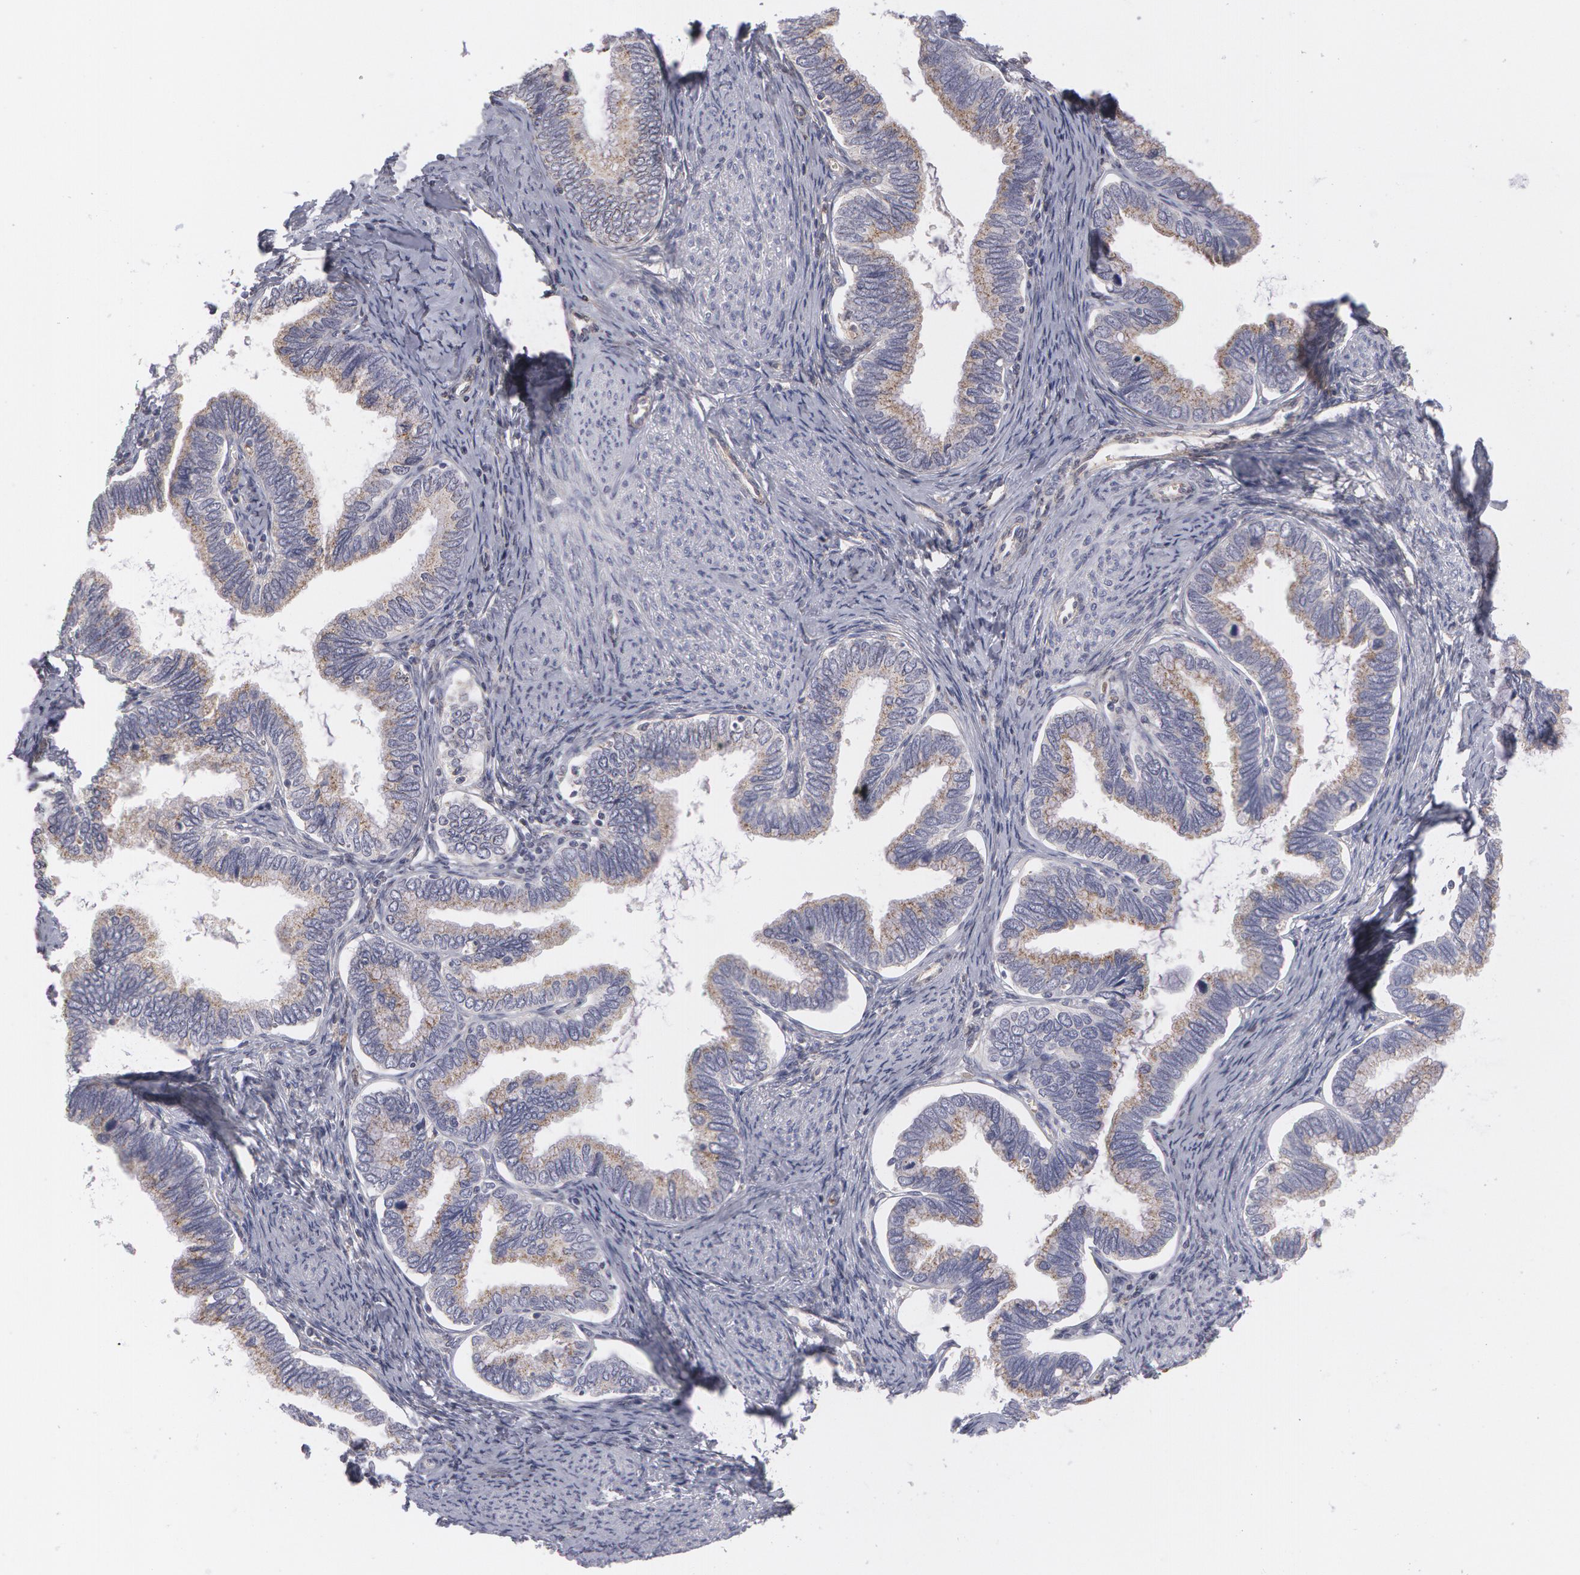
{"staining": {"intensity": "weak", "quantity": ">75%", "location": "cytoplasmic/membranous"}, "tissue": "cervical cancer", "cell_type": "Tumor cells", "image_type": "cancer", "snomed": [{"axis": "morphology", "description": "Adenocarcinoma, NOS"}, {"axis": "topography", "description": "Cervix"}], "caption": "Immunohistochemistry staining of cervical cancer, which exhibits low levels of weak cytoplasmic/membranous expression in about >75% of tumor cells indicating weak cytoplasmic/membranous protein expression. The staining was performed using DAB (brown) for protein detection and nuclei were counterstained in hematoxylin (blue).", "gene": "CAT", "patient": {"sex": "female", "age": 49}}